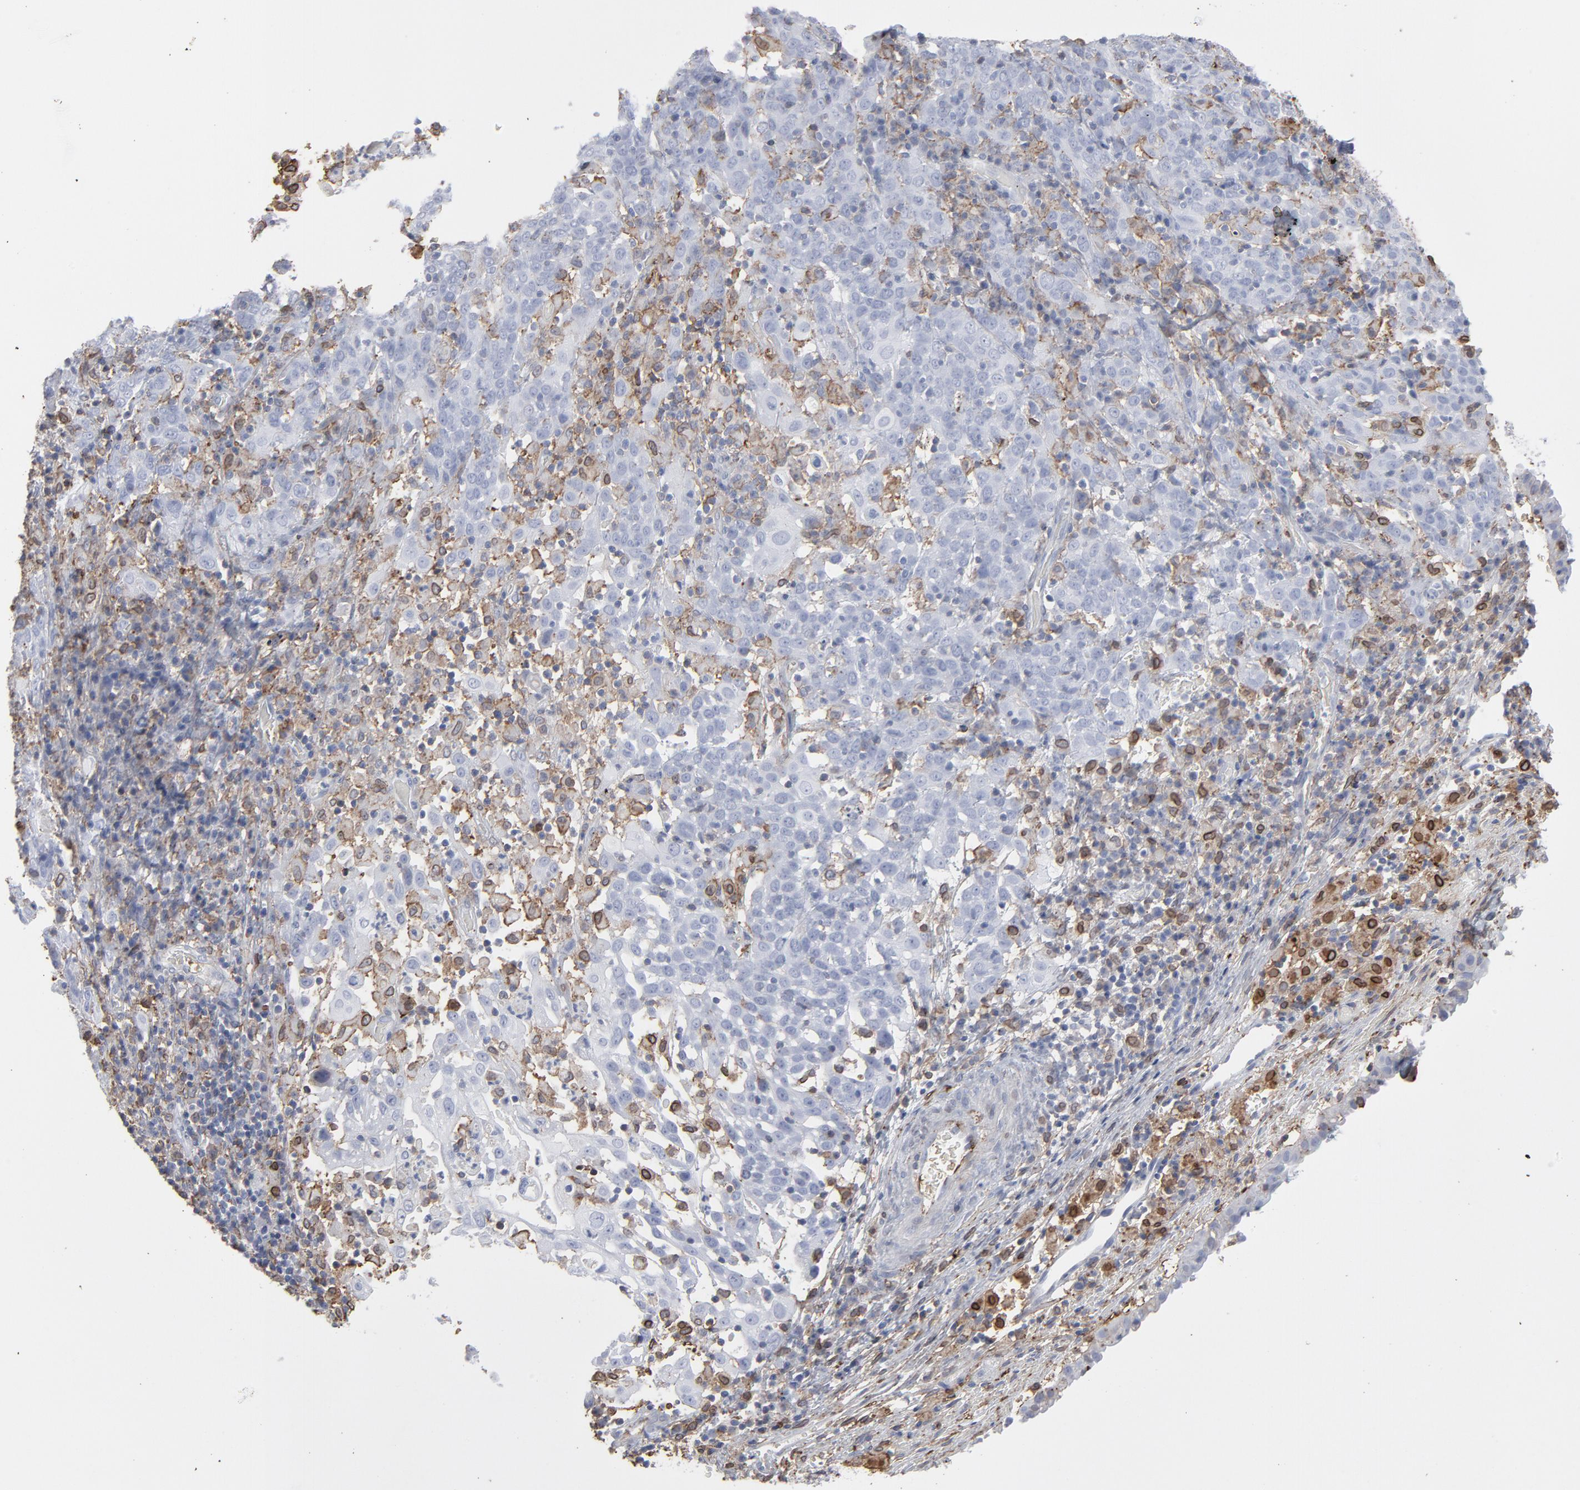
{"staining": {"intensity": "moderate", "quantity": "<25%", "location": "cytoplasmic/membranous"}, "tissue": "cervical cancer", "cell_type": "Tumor cells", "image_type": "cancer", "snomed": [{"axis": "morphology", "description": "Normal tissue, NOS"}, {"axis": "morphology", "description": "Squamous cell carcinoma, NOS"}, {"axis": "topography", "description": "Cervix"}], "caption": "Tumor cells reveal low levels of moderate cytoplasmic/membranous positivity in about <25% of cells in human squamous cell carcinoma (cervical). The staining was performed using DAB, with brown indicating positive protein expression. Nuclei are stained blue with hematoxylin.", "gene": "ANXA5", "patient": {"sex": "female", "age": 67}}